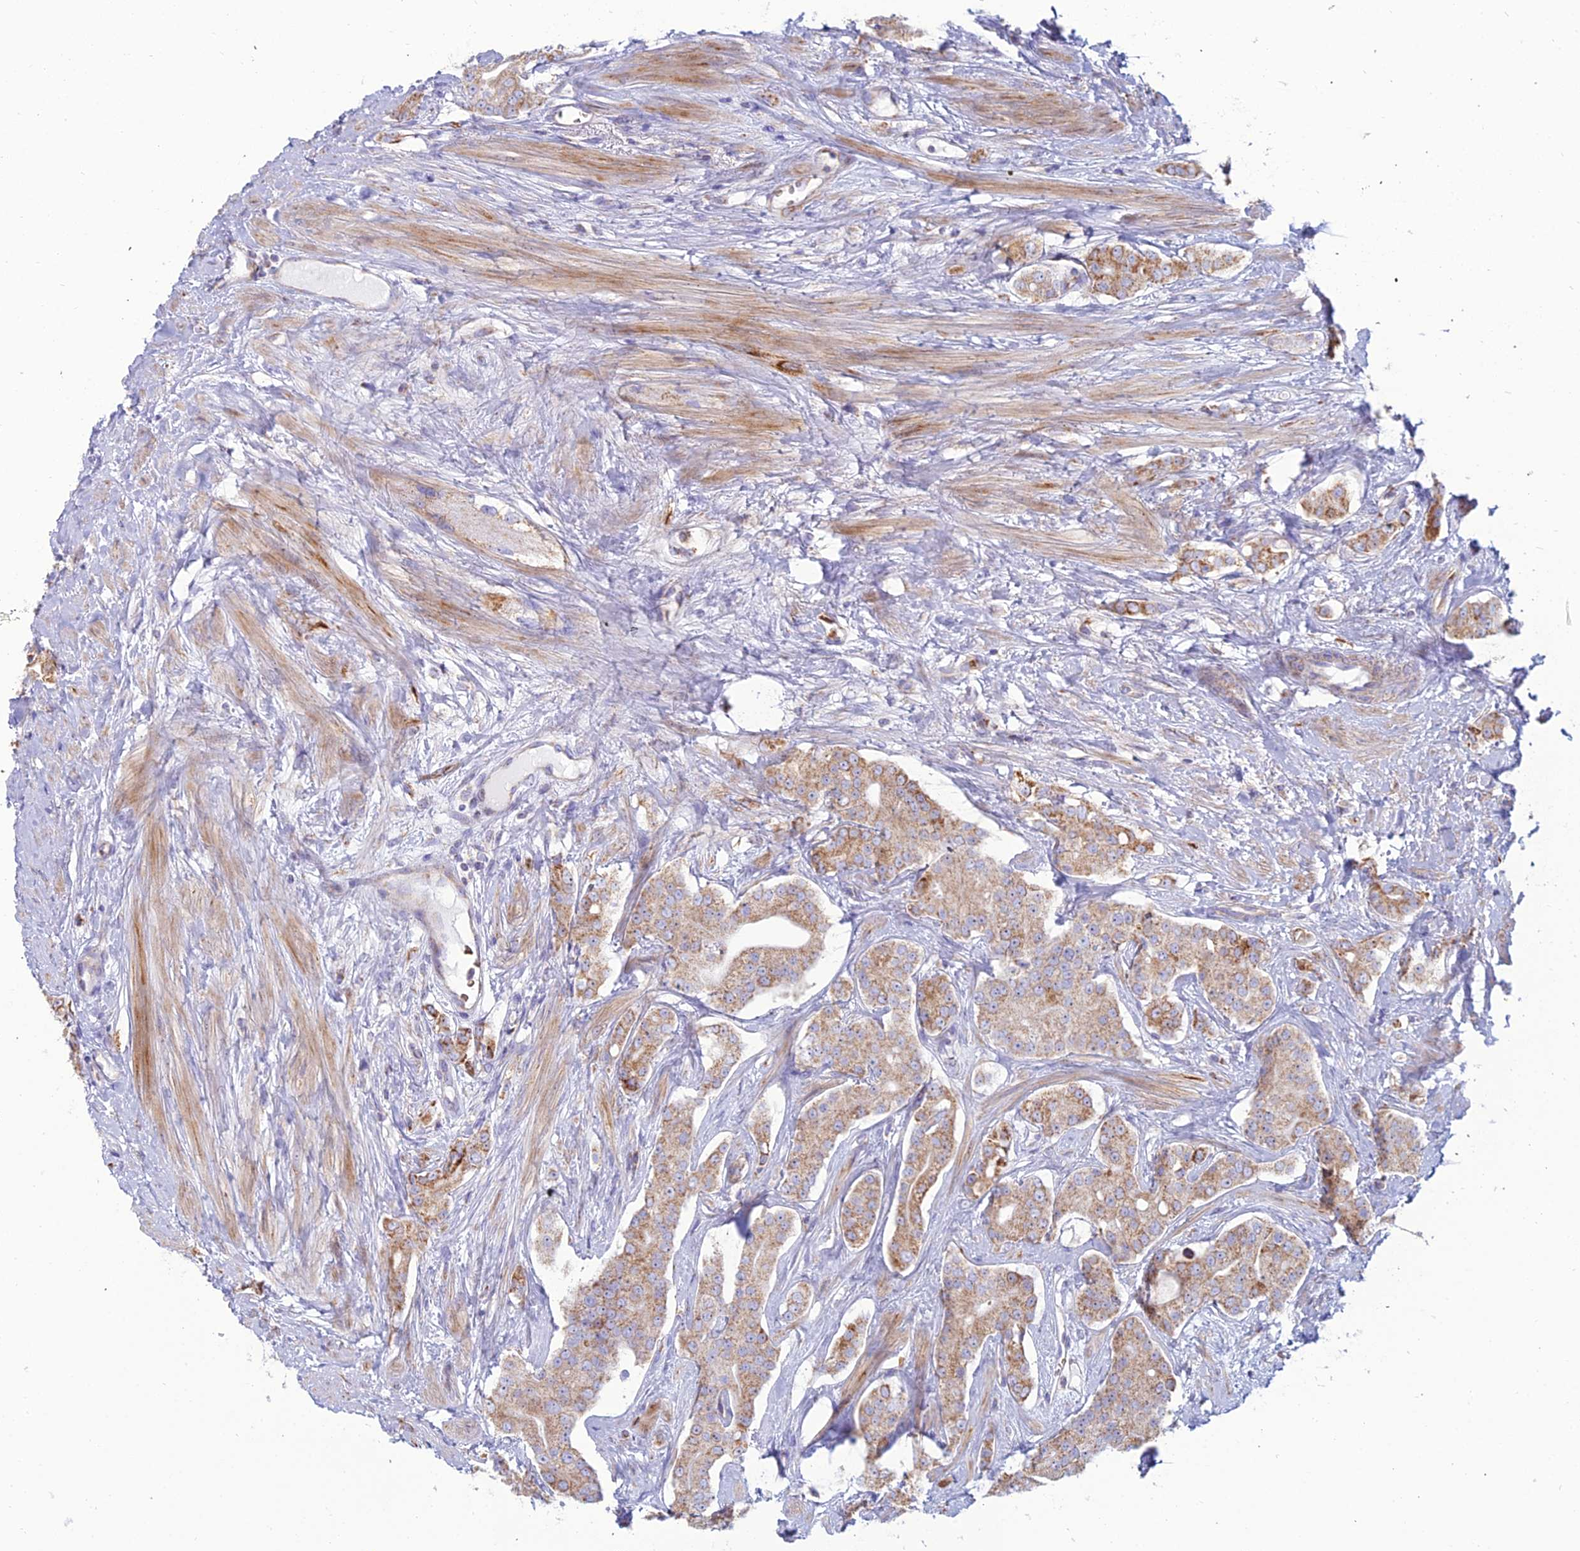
{"staining": {"intensity": "moderate", "quantity": ">75%", "location": "cytoplasmic/membranous"}, "tissue": "prostate cancer", "cell_type": "Tumor cells", "image_type": "cancer", "snomed": [{"axis": "morphology", "description": "Adenocarcinoma, High grade"}, {"axis": "topography", "description": "Prostate"}], "caption": "Protein staining by immunohistochemistry displays moderate cytoplasmic/membranous expression in approximately >75% of tumor cells in prostate cancer. (Brightfield microscopy of DAB IHC at high magnification).", "gene": "SLC35F4", "patient": {"sex": "male", "age": 71}}